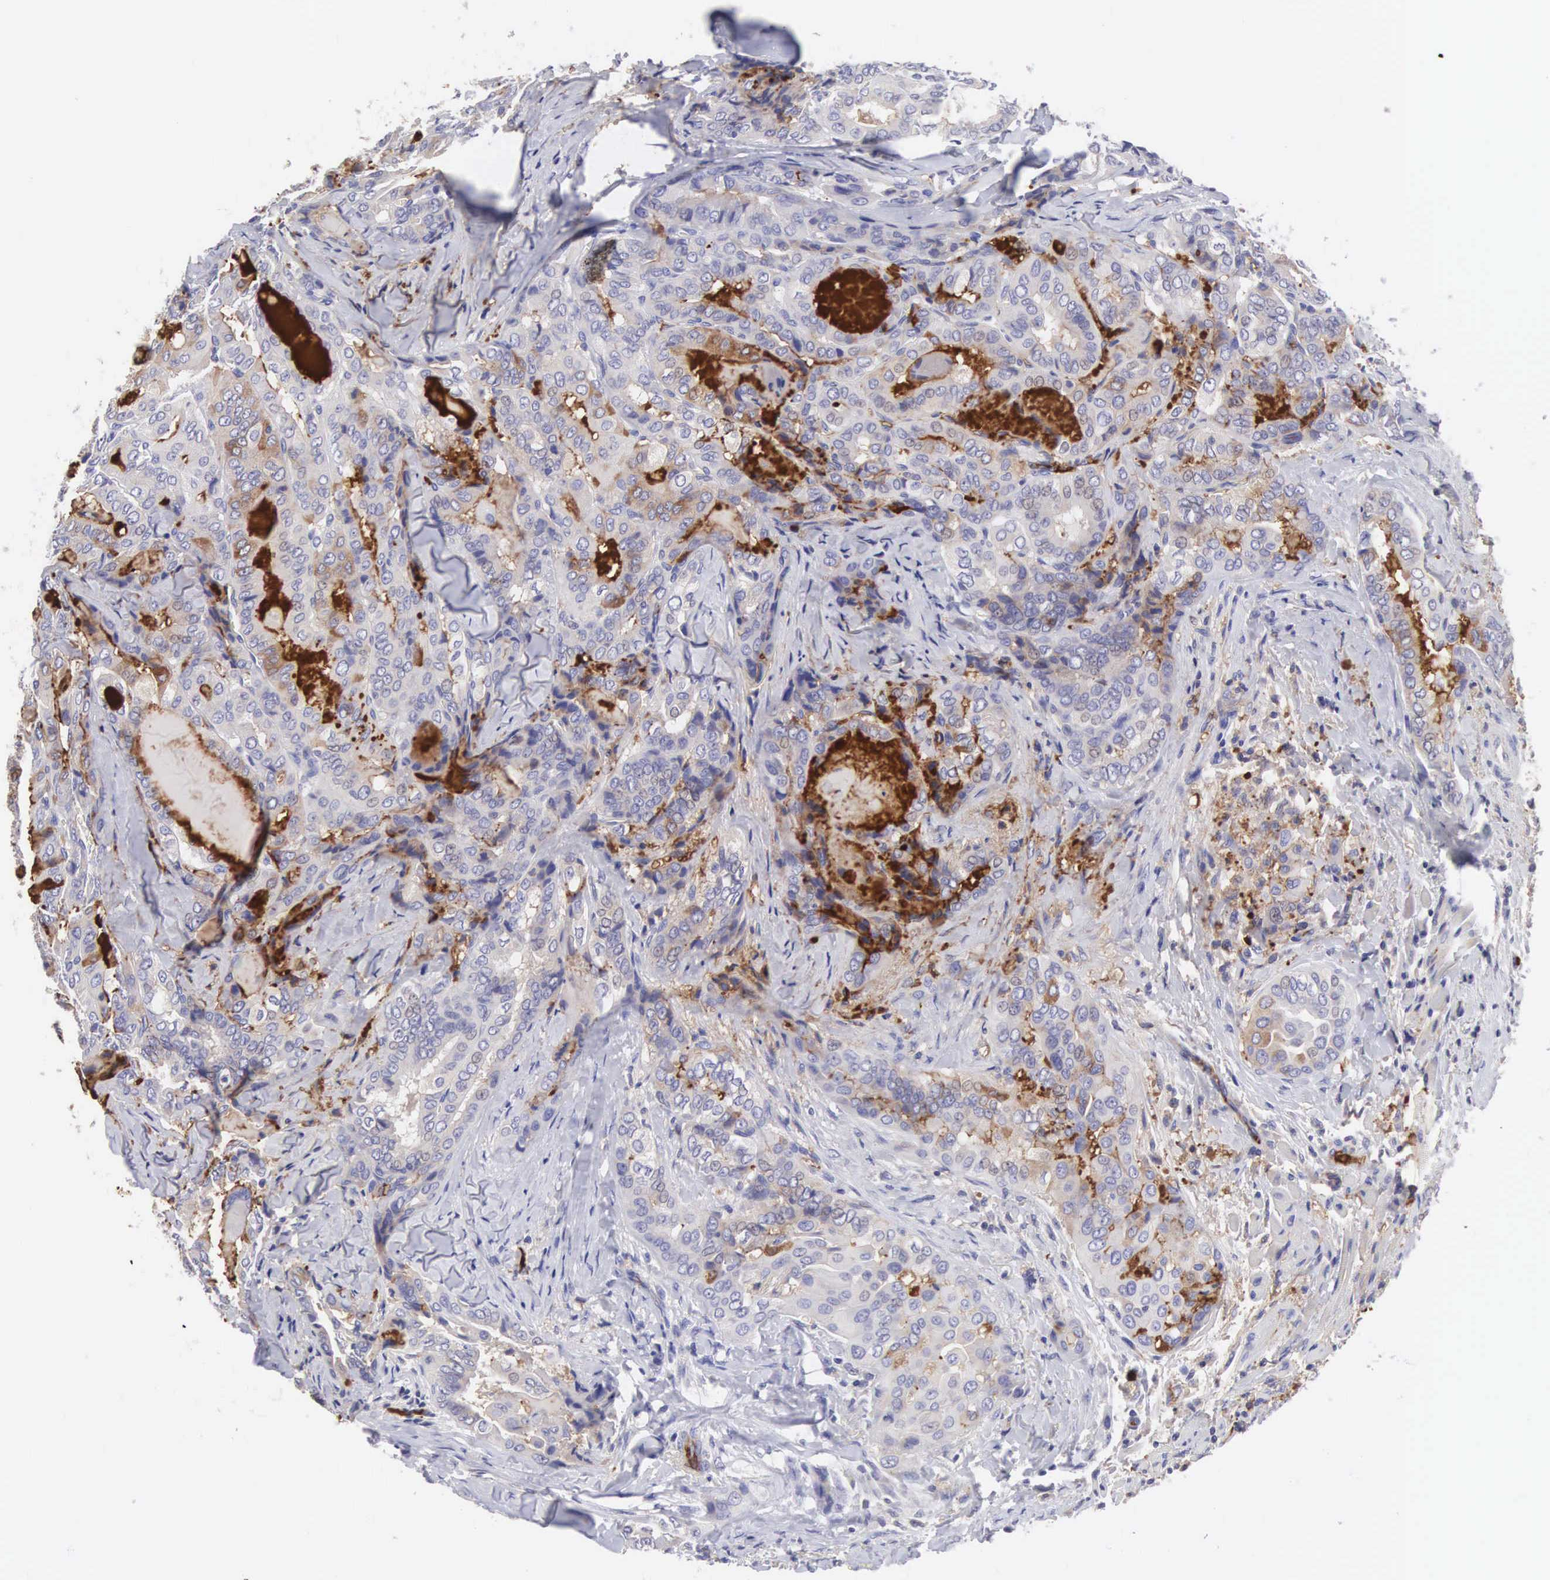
{"staining": {"intensity": "weak", "quantity": "<25%", "location": "cytoplasmic/membranous"}, "tissue": "thyroid cancer", "cell_type": "Tumor cells", "image_type": "cancer", "snomed": [{"axis": "morphology", "description": "Papillary adenocarcinoma, NOS"}, {"axis": "topography", "description": "Thyroid gland"}], "caption": "High magnification brightfield microscopy of papillary adenocarcinoma (thyroid) stained with DAB (3,3'-diaminobenzidine) (brown) and counterstained with hematoxylin (blue): tumor cells show no significant positivity.", "gene": "SLITRK4", "patient": {"sex": "female", "age": 71}}